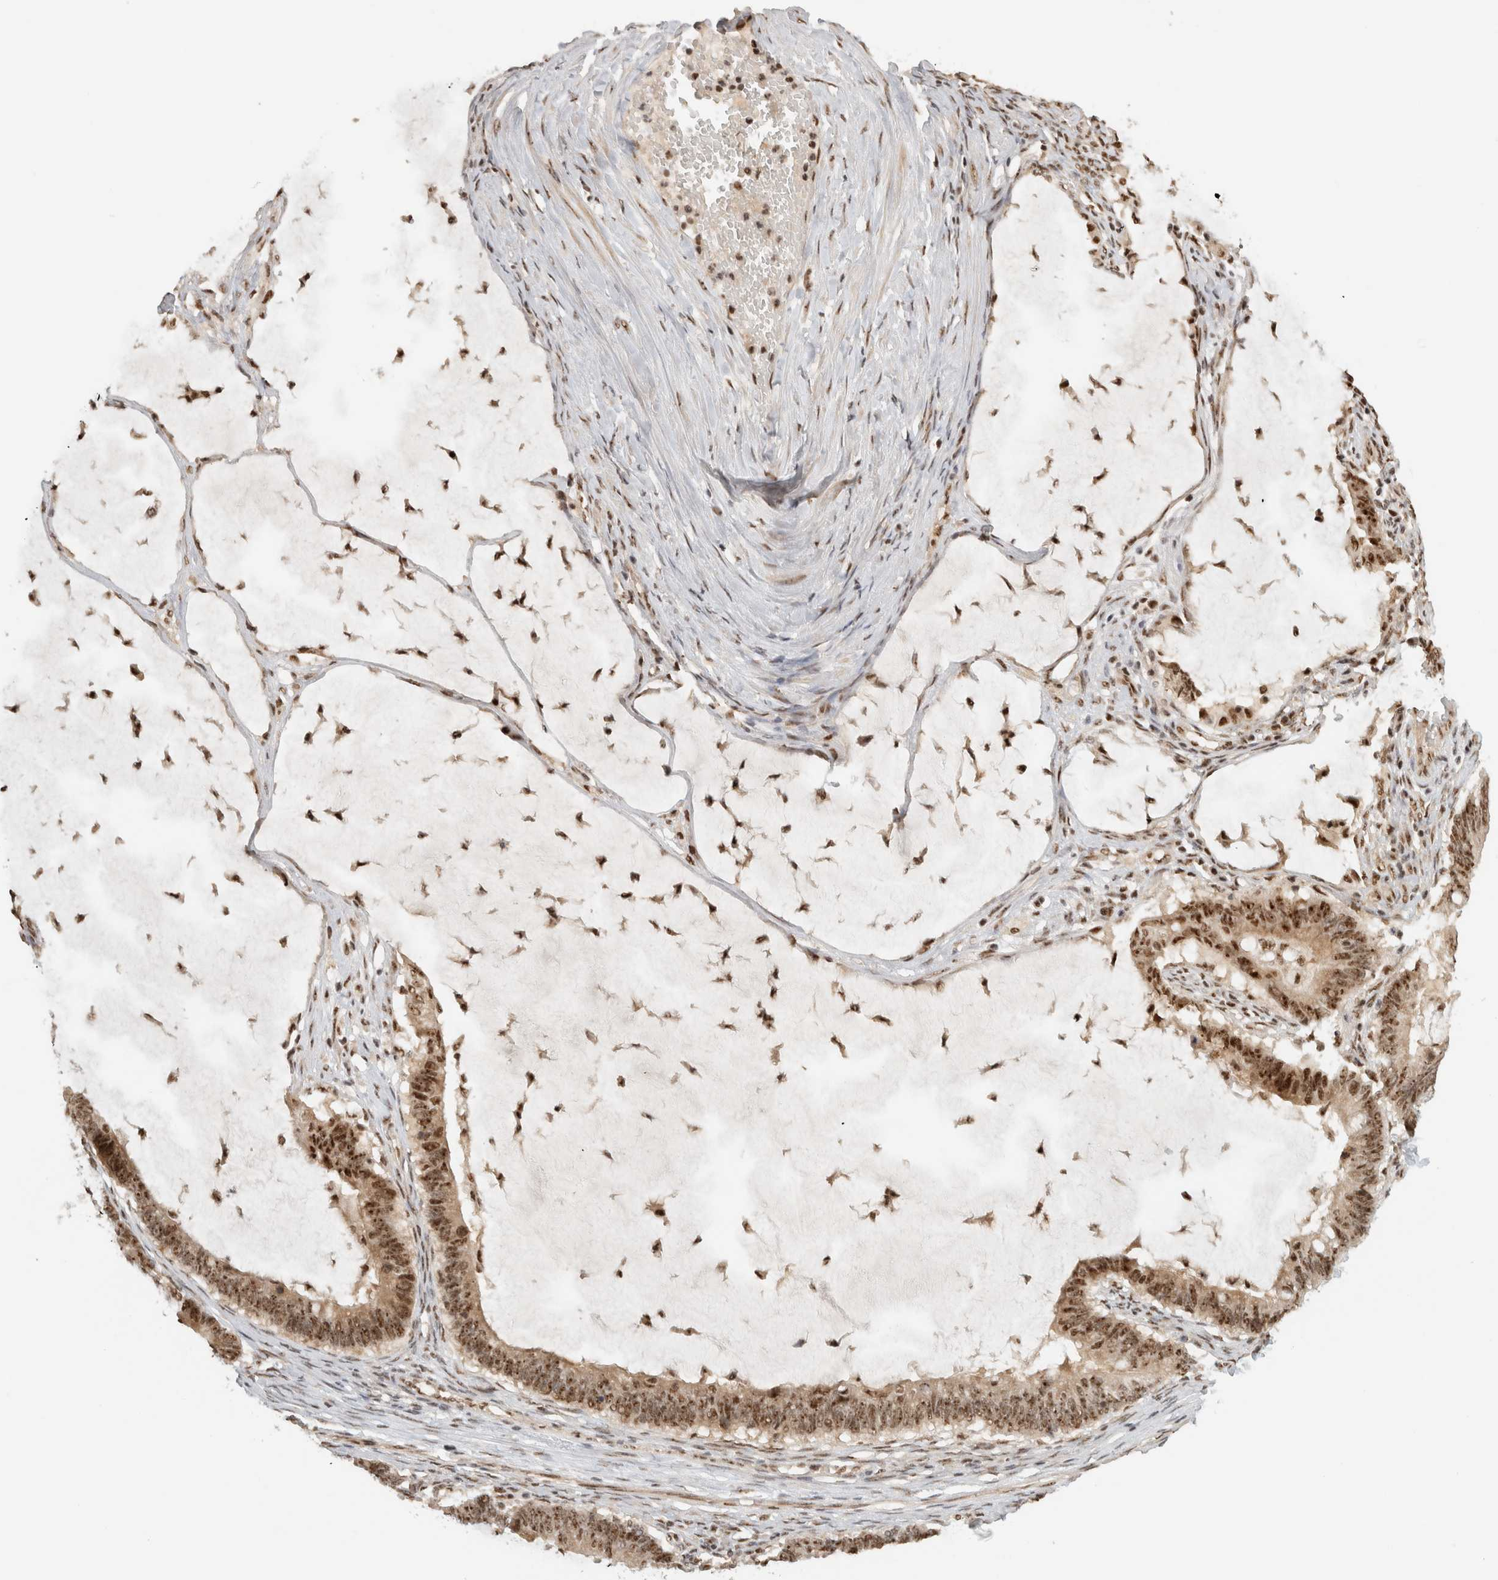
{"staining": {"intensity": "moderate", "quantity": ">75%", "location": "nuclear"}, "tissue": "ovarian cancer", "cell_type": "Tumor cells", "image_type": "cancer", "snomed": [{"axis": "morphology", "description": "Cystadenocarcinoma, mucinous, NOS"}, {"axis": "topography", "description": "Ovary"}], "caption": "Mucinous cystadenocarcinoma (ovarian) tissue exhibits moderate nuclear positivity in about >75% of tumor cells, visualized by immunohistochemistry.", "gene": "EBNA1BP2", "patient": {"sex": "female", "age": 61}}